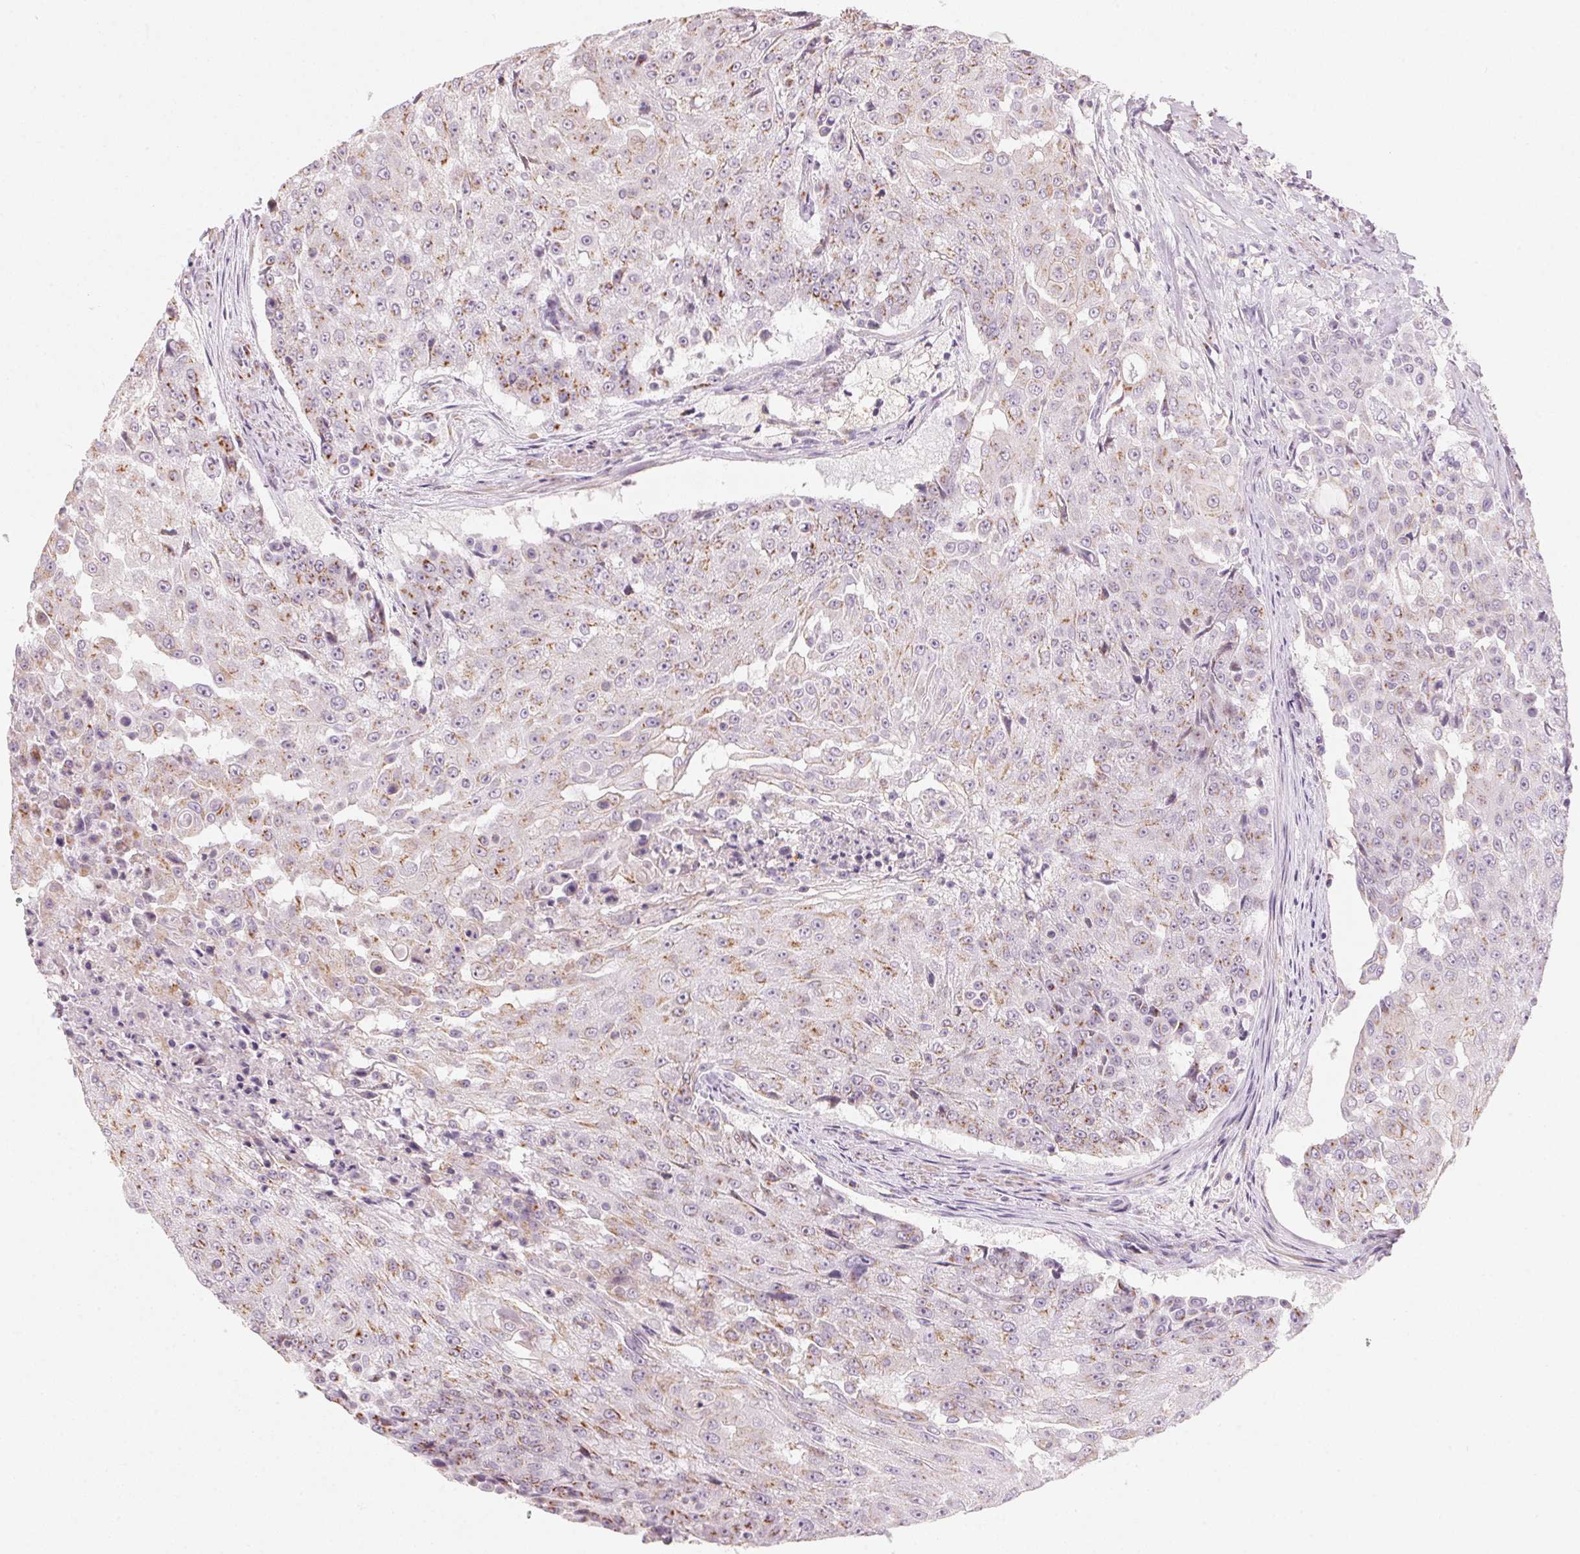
{"staining": {"intensity": "weak", "quantity": "25%-75%", "location": "cytoplasmic/membranous"}, "tissue": "urothelial cancer", "cell_type": "Tumor cells", "image_type": "cancer", "snomed": [{"axis": "morphology", "description": "Urothelial carcinoma, High grade"}, {"axis": "topography", "description": "Urinary bladder"}], "caption": "This photomicrograph exhibits IHC staining of human urothelial cancer, with low weak cytoplasmic/membranous positivity in about 25%-75% of tumor cells.", "gene": "DRAM2", "patient": {"sex": "female", "age": 63}}